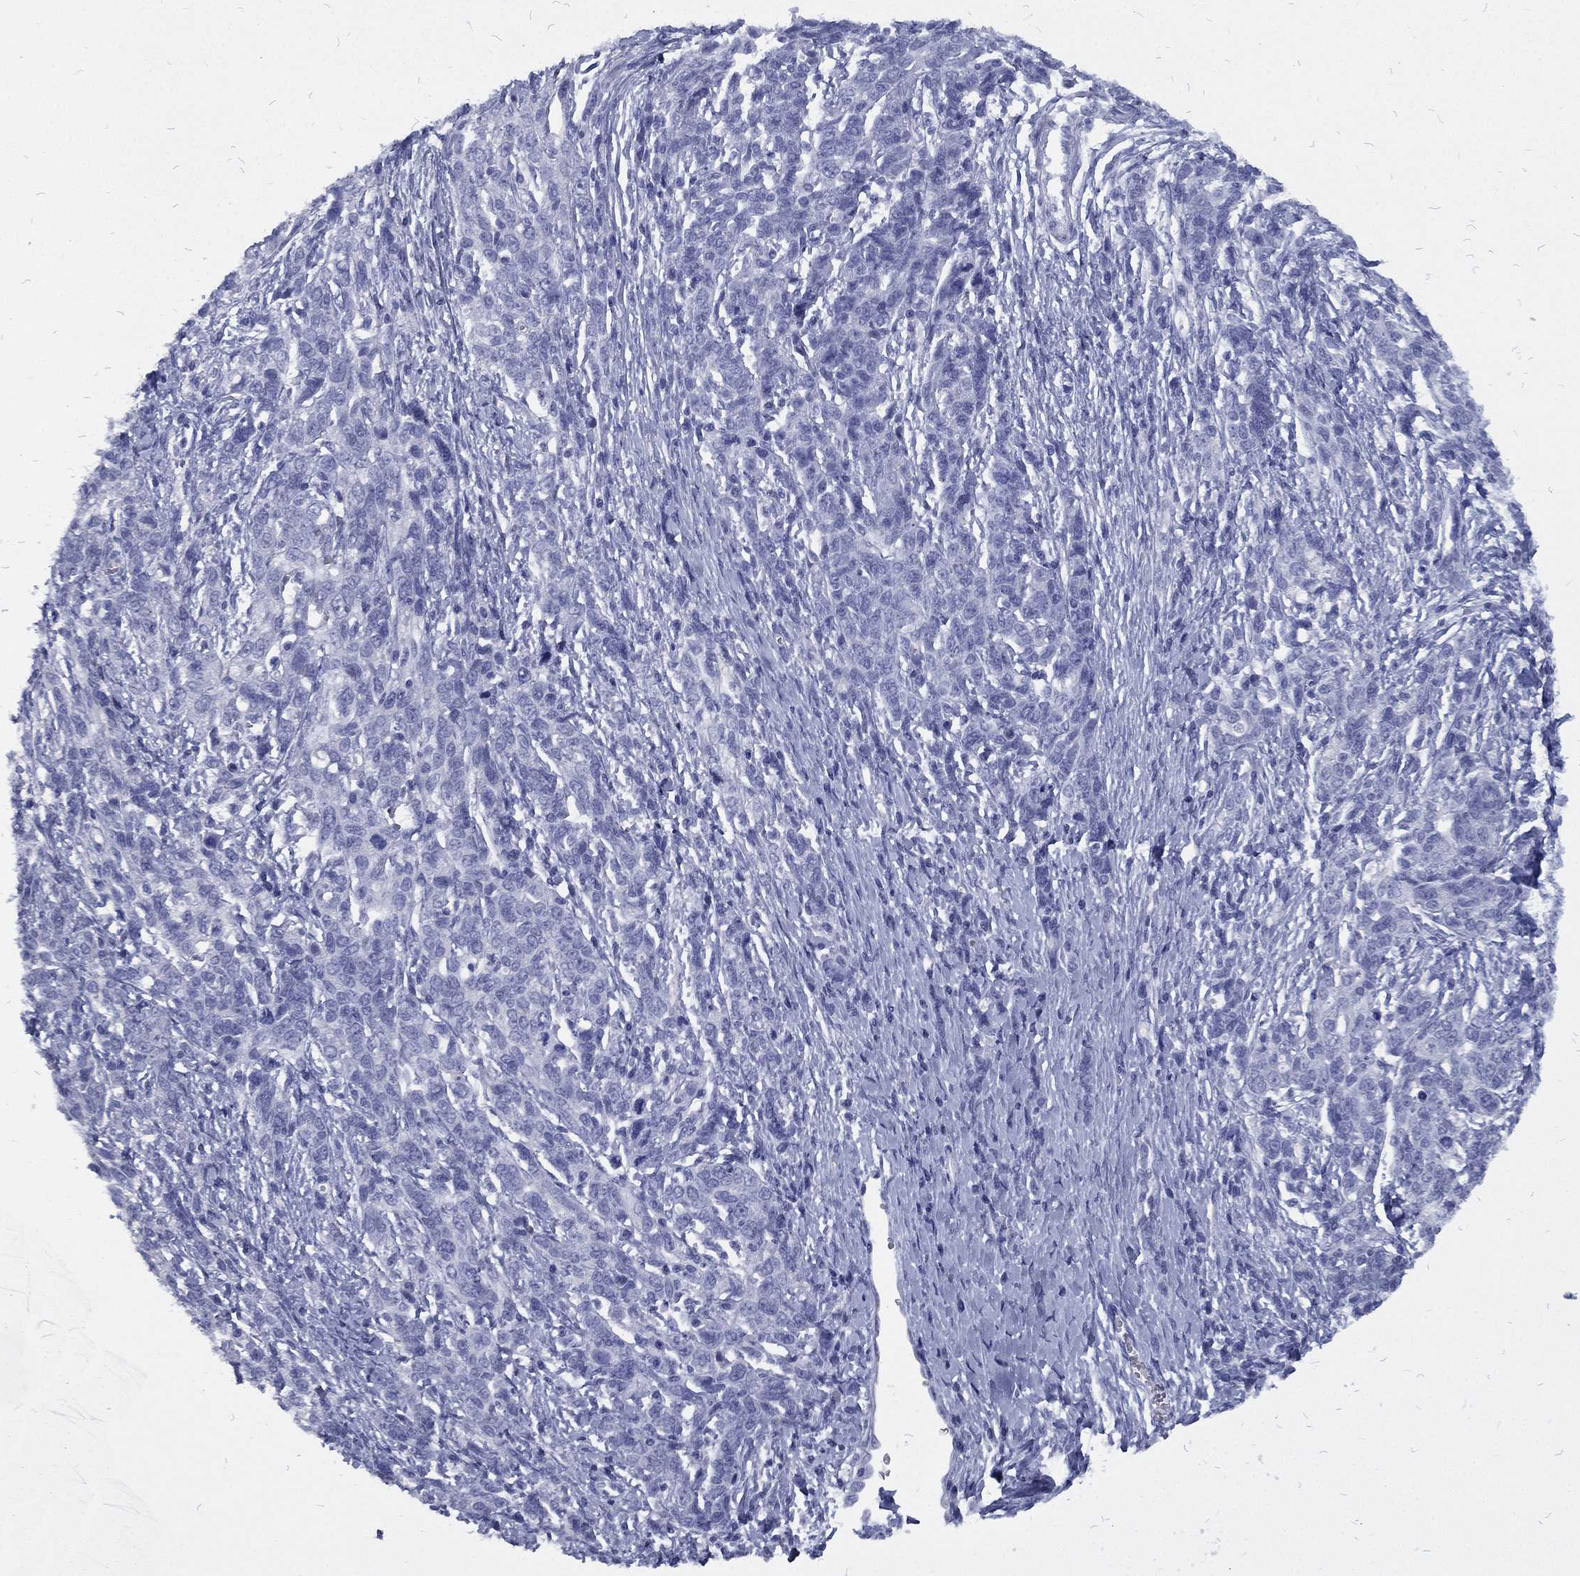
{"staining": {"intensity": "negative", "quantity": "none", "location": "none"}, "tissue": "ovarian cancer", "cell_type": "Tumor cells", "image_type": "cancer", "snomed": [{"axis": "morphology", "description": "Cystadenocarcinoma, serous, NOS"}, {"axis": "topography", "description": "Ovary"}], "caption": "There is no significant positivity in tumor cells of ovarian serous cystadenocarcinoma. Brightfield microscopy of IHC stained with DAB (brown) and hematoxylin (blue), captured at high magnification.", "gene": "RSPH4A", "patient": {"sex": "female", "age": 71}}